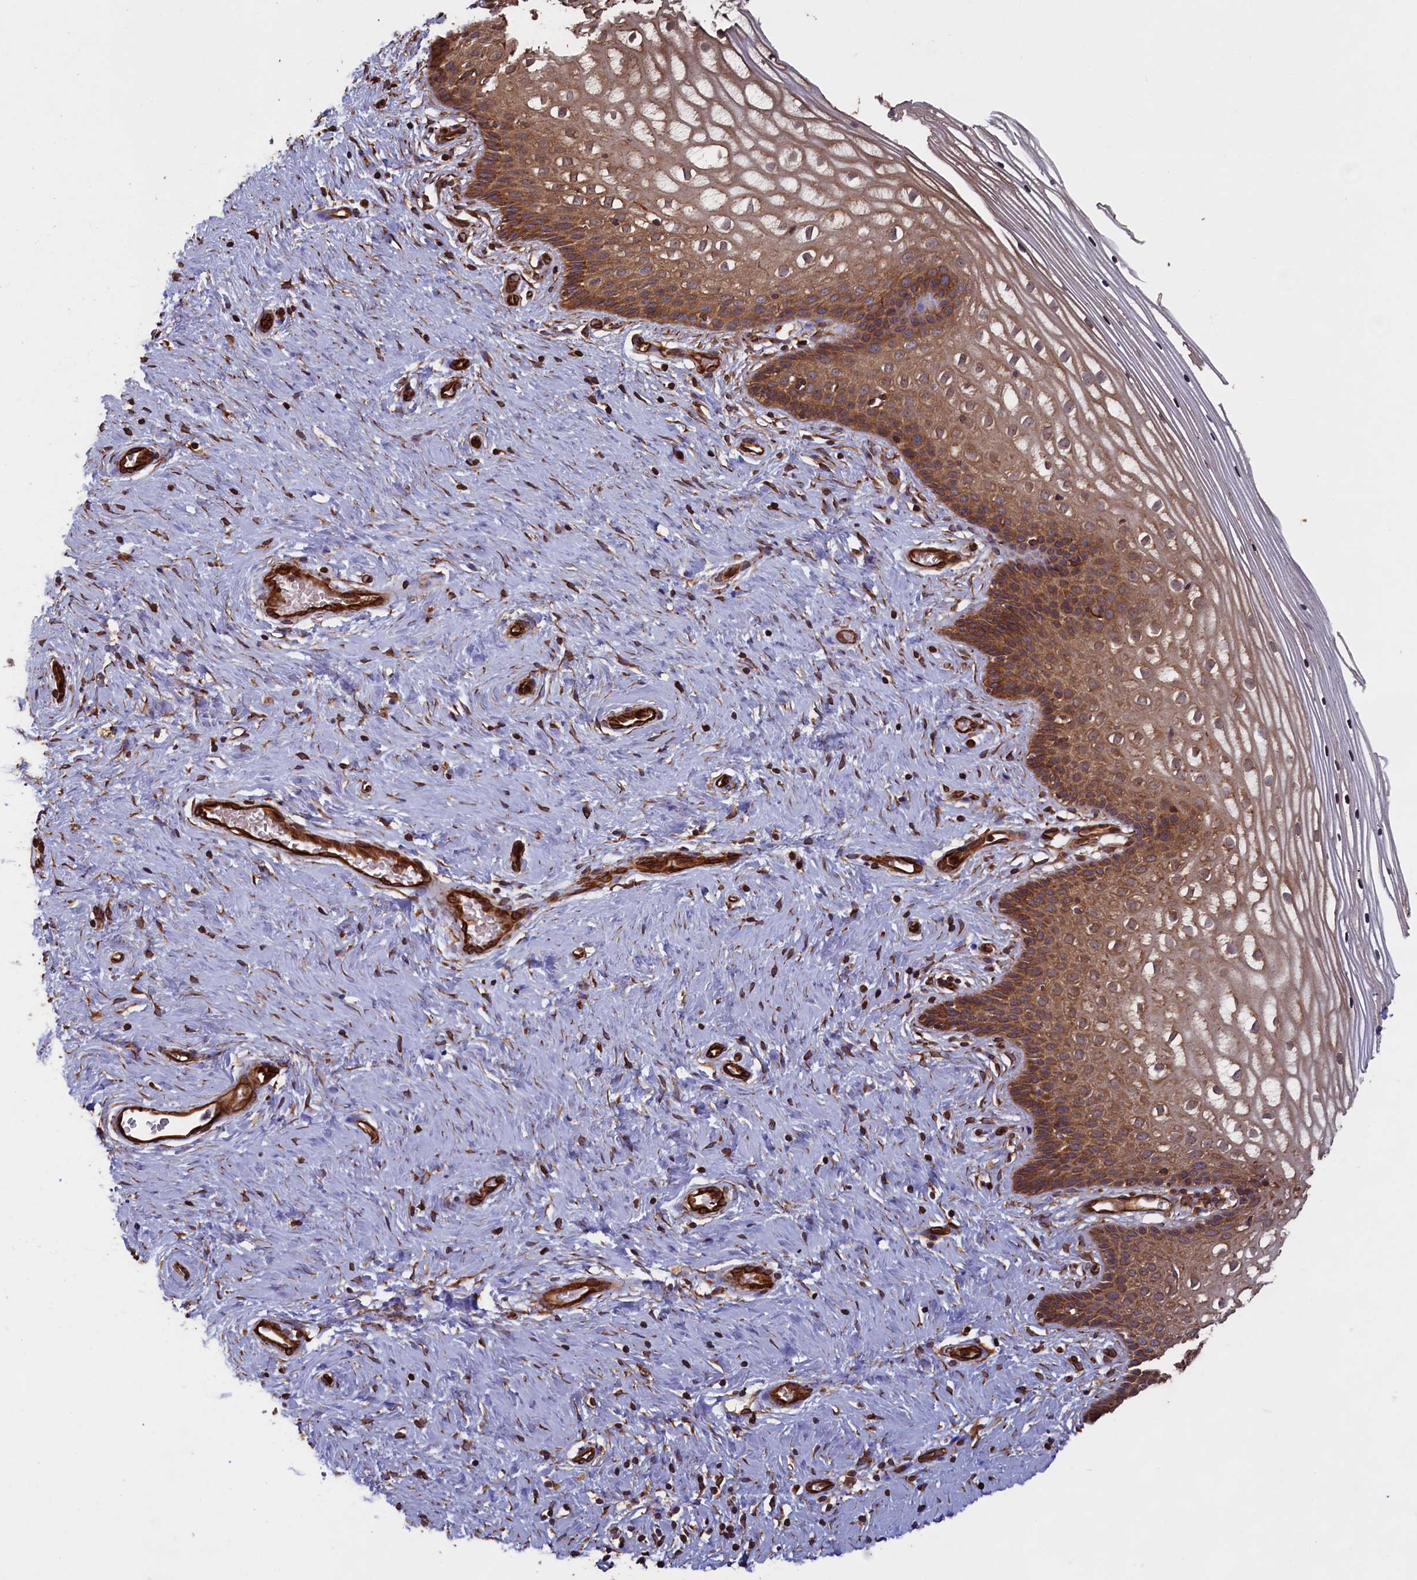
{"staining": {"intensity": "strong", "quantity": ">75%", "location": "cytoplasmic/membranous"}, "tissue": "cervix", "cell_type": "Glandular cells", "image_type": "normal", "snomed": [{"axis": "morphology", "description": "Normal tissue, NOS"}, {"axis": "topography", "description": "Cervix"}], "caption": "Strong cytoplasmic/membranous staining is appreciated in about >75% of glandular cells in normal cervix.", "gene": "CCDC124", "patient": {"sex": "female", "age": 33}}